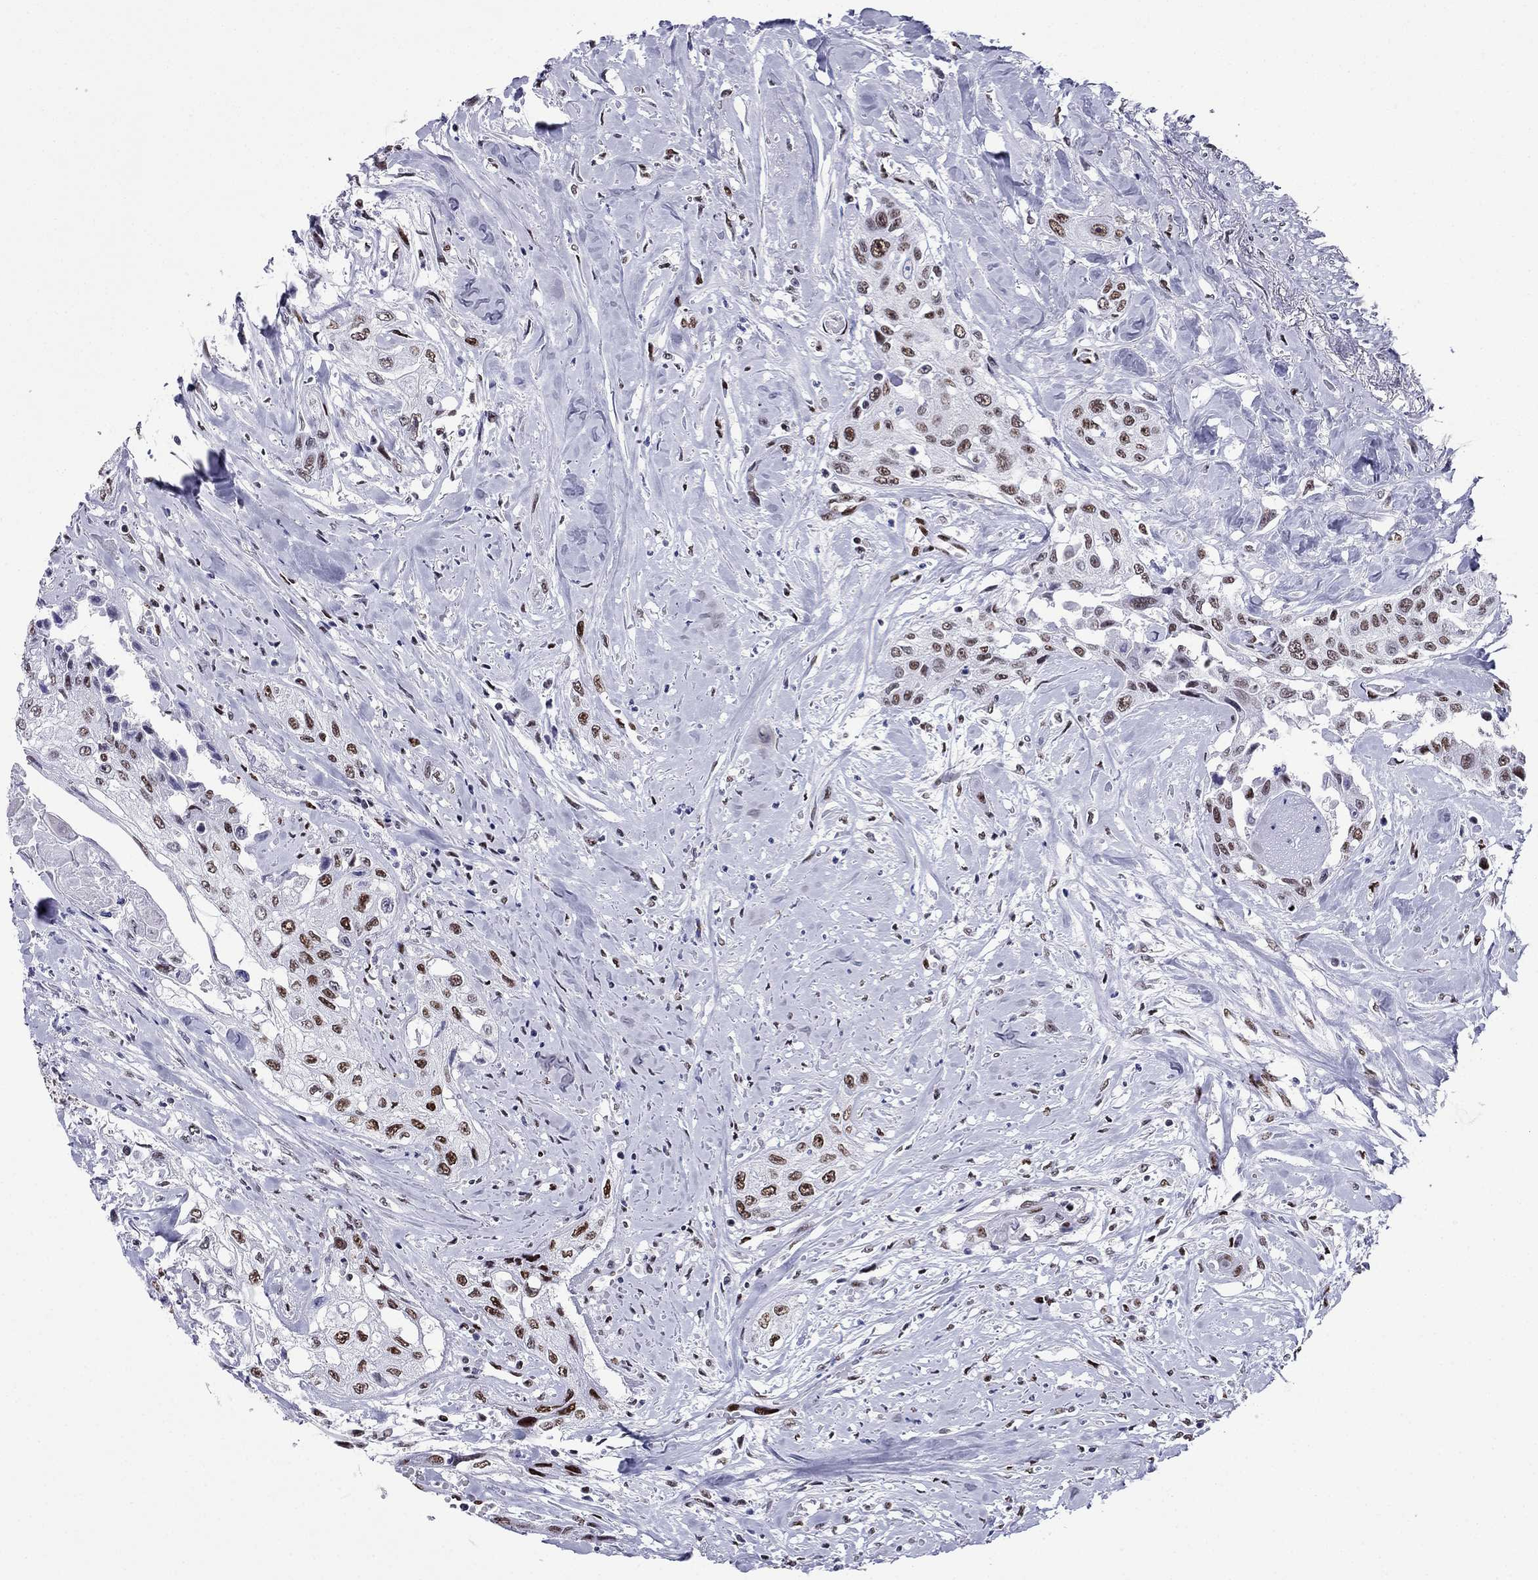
{"staining": {"intensity": "strong", "quantity": ">75%", "location": "nuclear"}, "tissue": "head and neck cancer", "cell_type": "Tumor cells", "image_type": "cancer", "snomed": [{"axis": "morphology", "description": "Normal tissue, NOS"}, {"axis": "morphology", "description": "Squamous cell carcinoma, NOS"}, {"axis": "topography", "description": "Oral tissue"}, {"axis": "topography", "description": "Peripheral nerve tissue"}, {"axis": "topography", "description": "Head-Neck"}], "caption": "Immunohistochemistry (IHC) micrograph of neoplastic tissue: human head and neck cancer (squamous cell carcinoma) stained using immunohistochemistry (IHC) displays high levels of strong protein expression localized specifically in the nuclear of tumor cells, appearing as a nuclear brown color.", "gene": "PPM1G", "patient": {"sex": "female", "age": 59}}